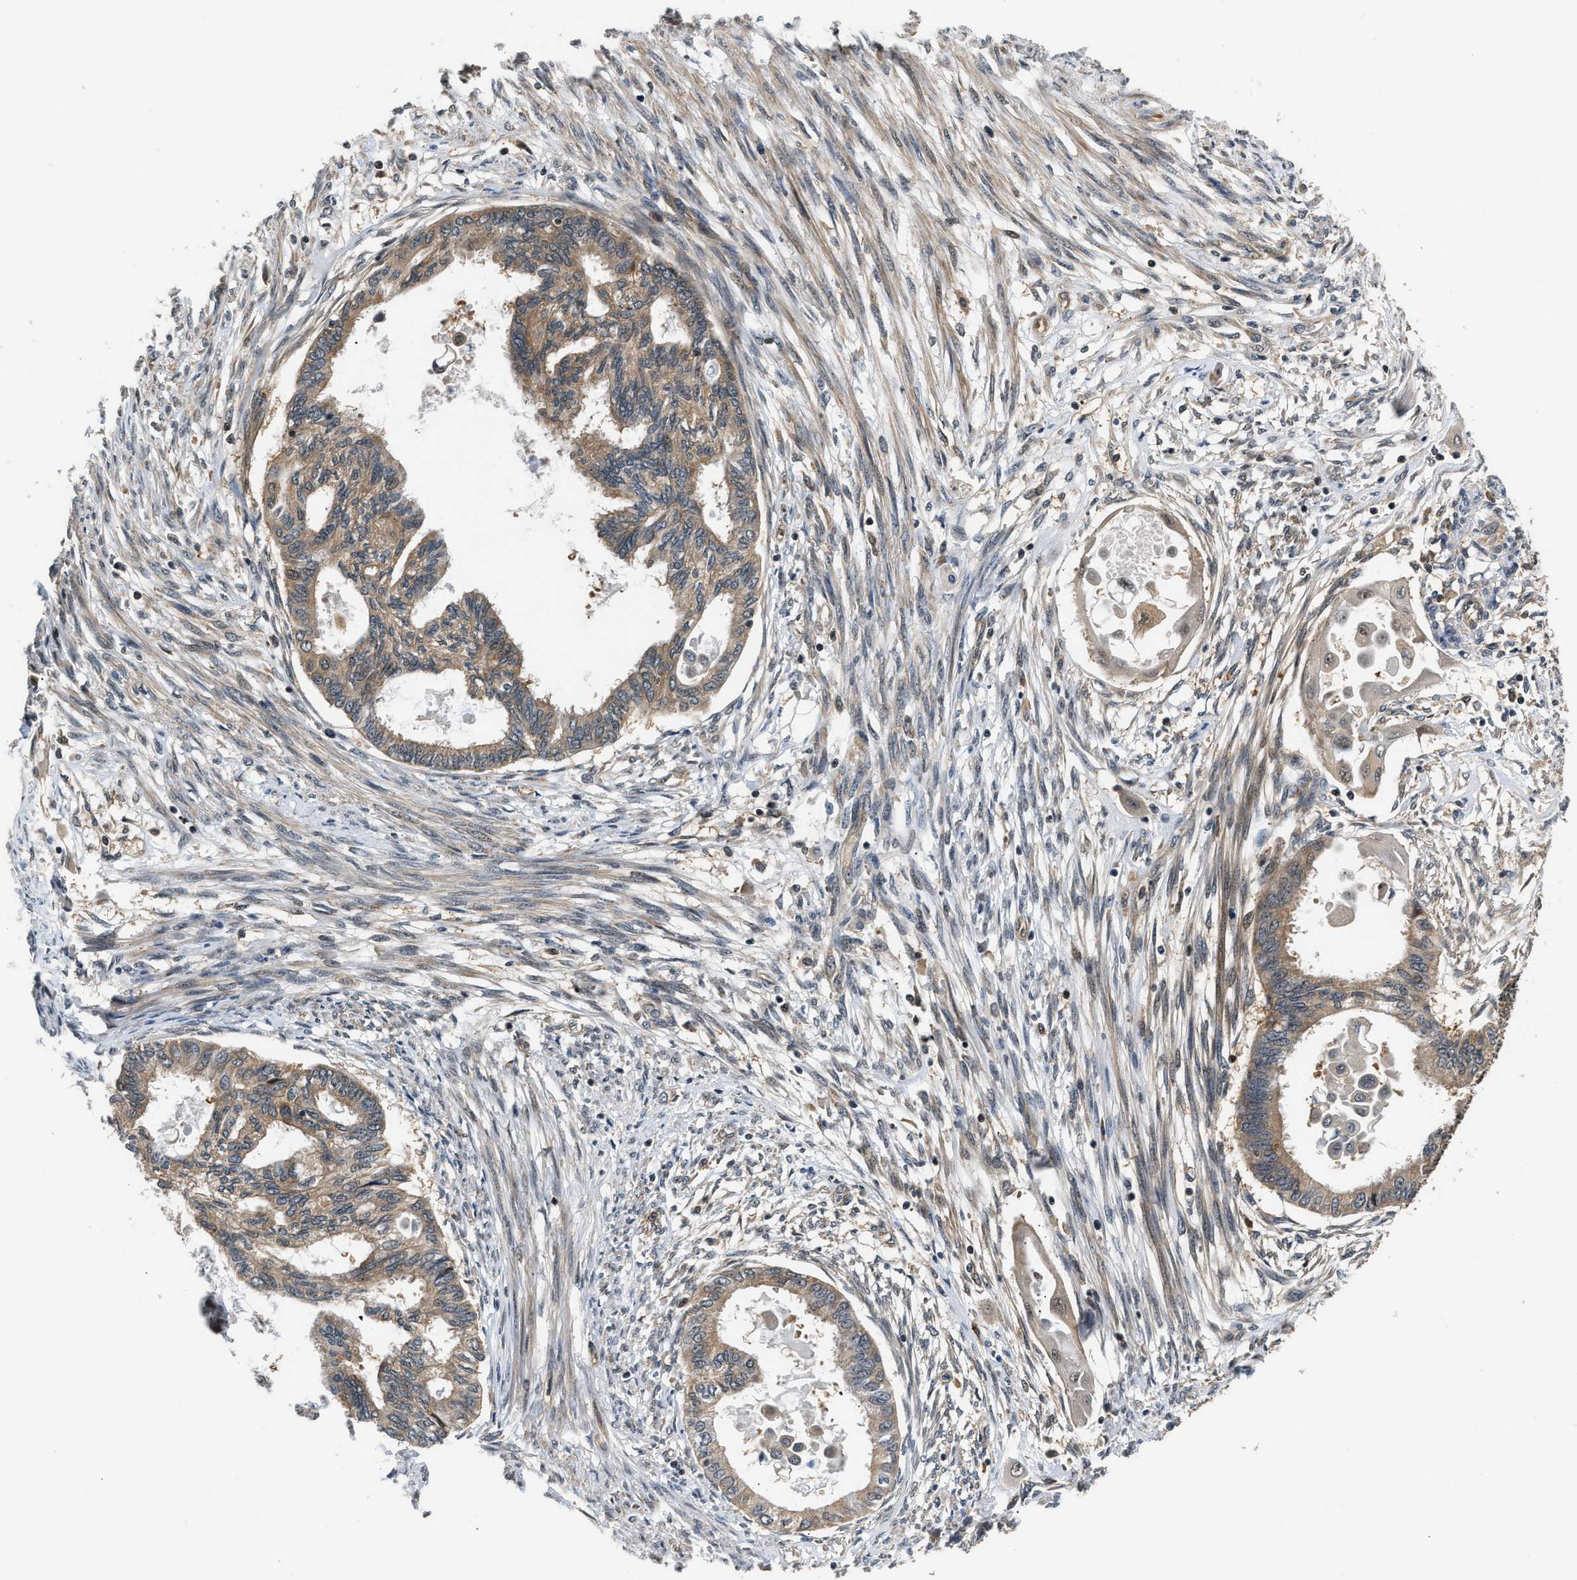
{"staining": {"intensity": "weak", "quantity": "25%-75%", "location": "cytoplasmic/membranous"}, "tissue": "cervical cancer", "cell_type": "Tumor cells", "image_type": "cancer", "snomed": [{"axis": "morphology", "description": "Normal tissue, NOS"}, {"axis": "morphology", "description": "Adenocarcinoma, NOS"}, {"axis": "topography", "description": "Cervix"}, {"axis": "topography", "description": "Endometrium"}], "caption": "Immunohistochemistry of cervical adenocarcinoma demonstrates low levels of weak cytoplasmic/membranous positivity in about 25%-75% of tumor cells.", "gene": "TUT7", "patient": {"sex": "female", "age": 86}}